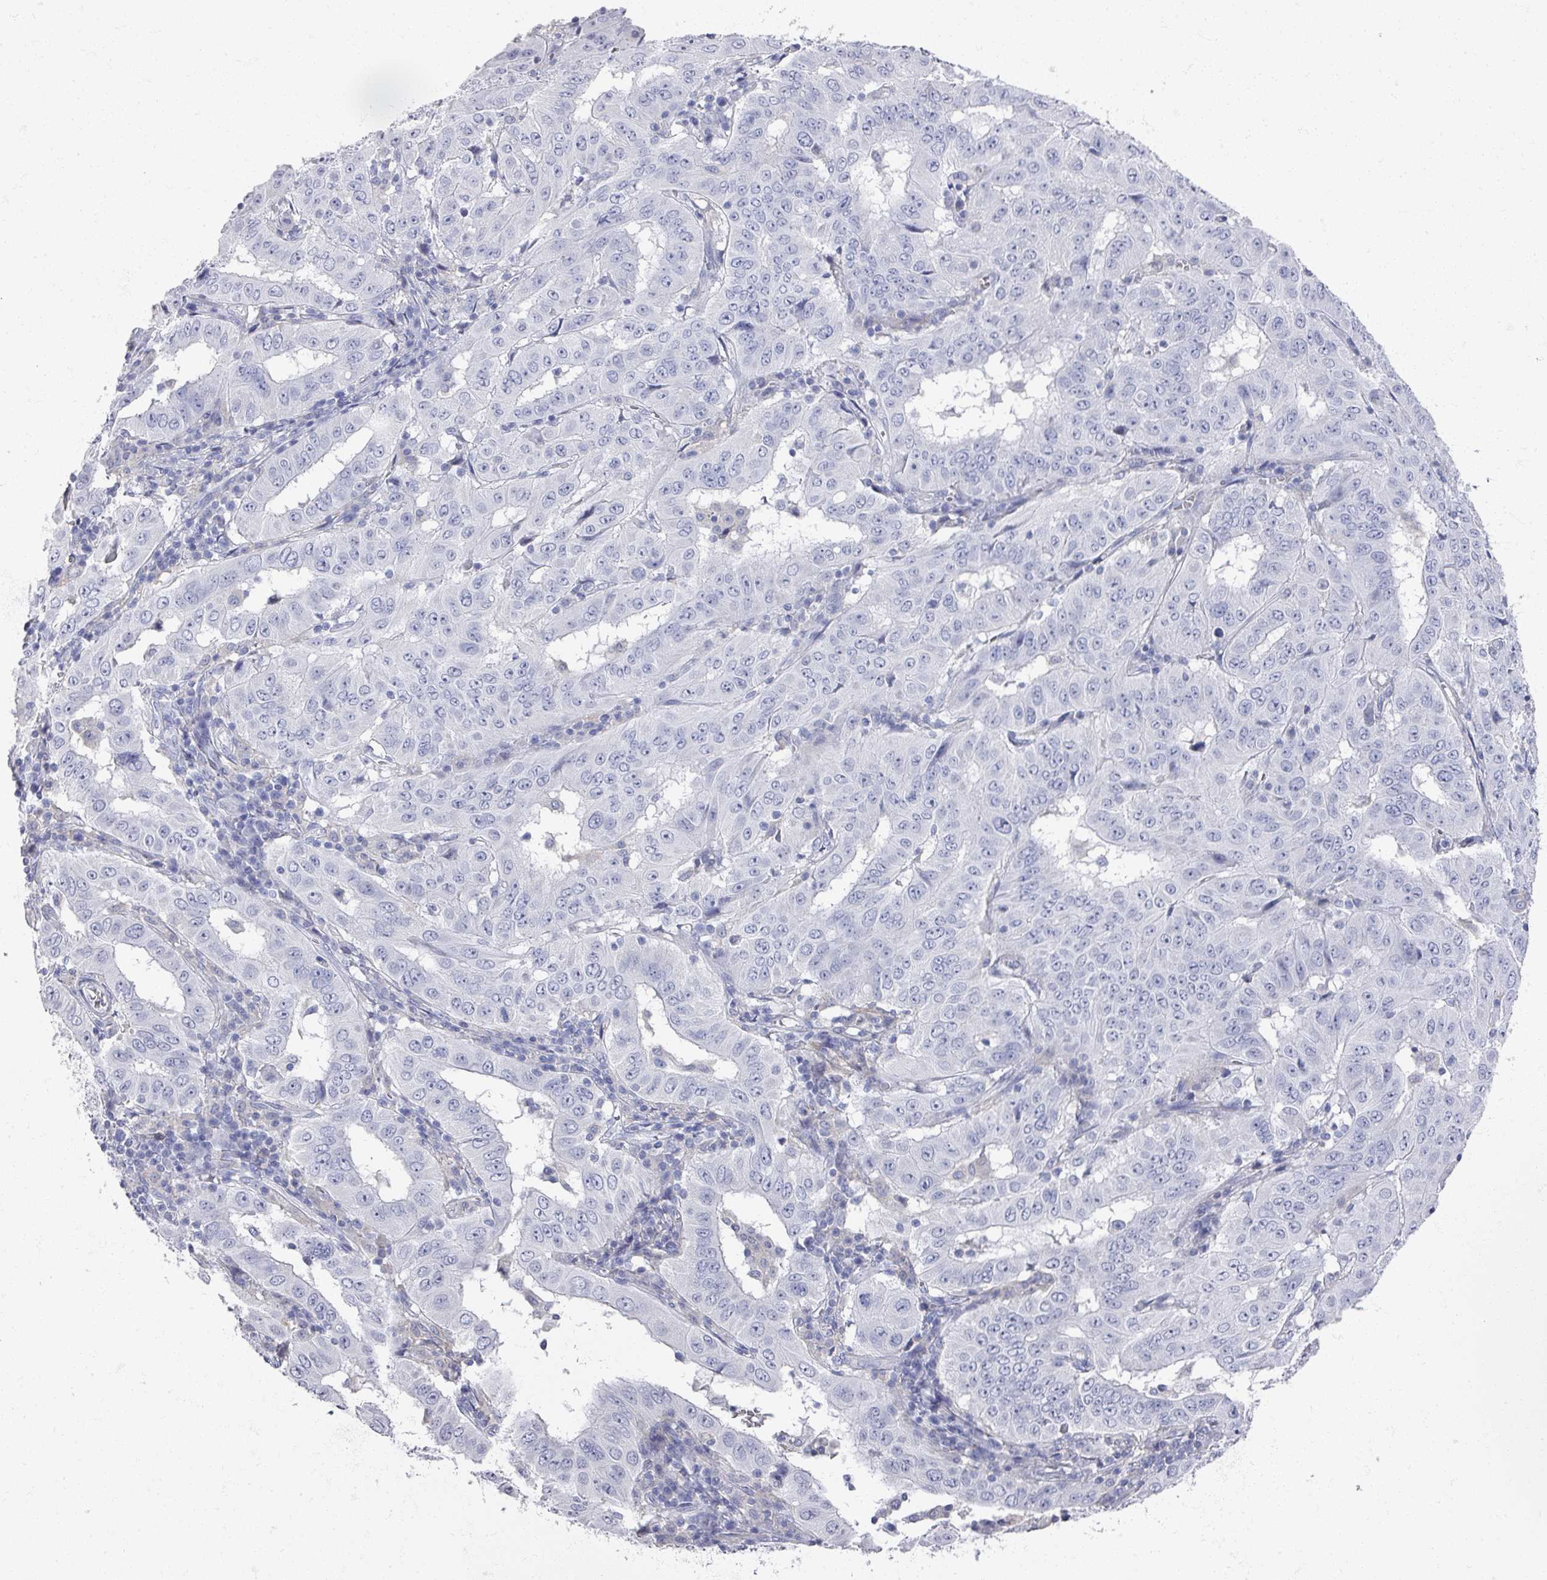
{"staining": {"intensity": "negative", "quantity": "none", "location": "none"}, "tissue": "pancreatic cancer", "cell_type": "Tumor cells", "image_type": "cancer", "snomed": [{"axis": "morphology", "description": "Adenocarcinoma, NOS"}, {"axis": "topography", "description": "Pancreas"}], "caption": "Pancreatic adenocarcinoma was stained to show a protein in brown. There is no significant positivity in tumor cells.", "gene": "OMG", "patient": {"sex": "male", "age": 63}}